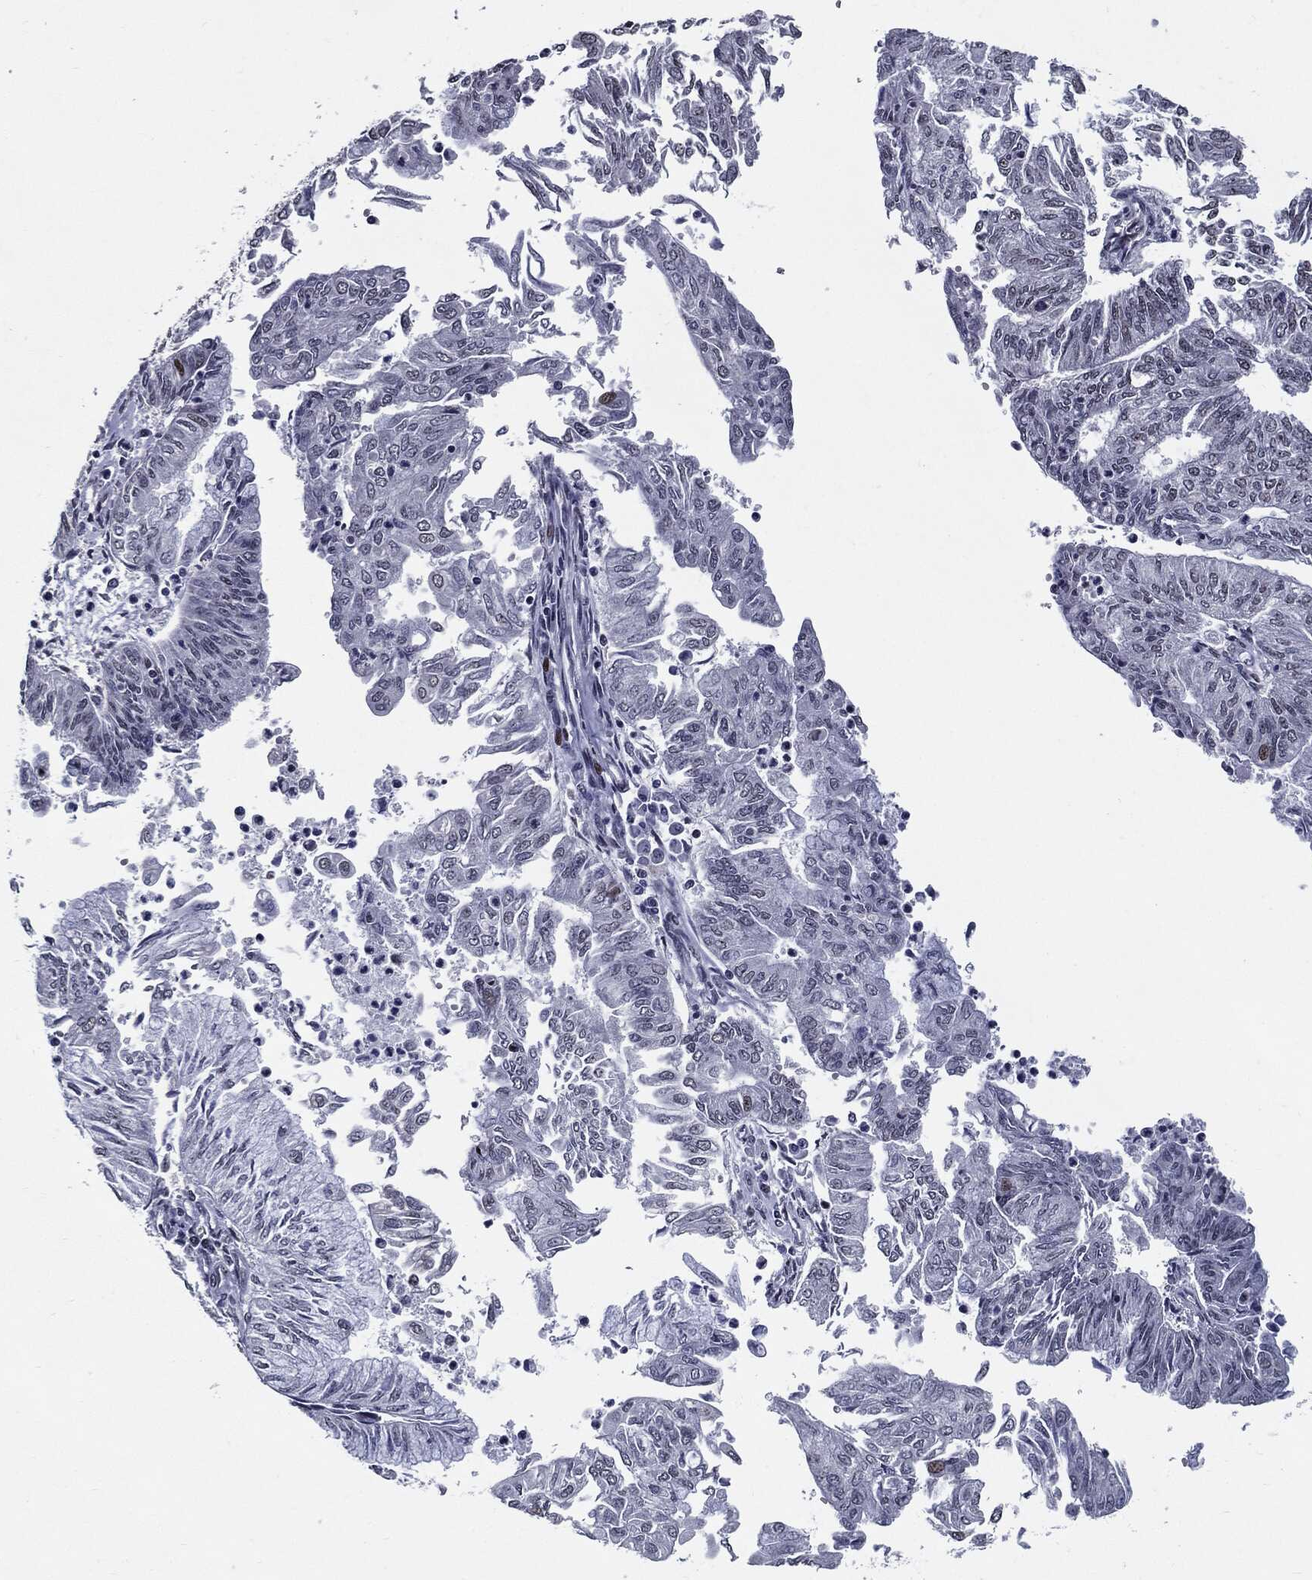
{"staining": {"intensity": "negative", "quantity": "none", "location": "none"}, "tissue": "endometrial cancer", "cell_type": "Tumor cells", "image_type": "cancer", "snomed": [{"axis": "morphology", "description": "Adenocarcinoma, NOS"}, {"axis": "topography", "description": "Endometrium"}], "caption": "Immunohistochemistry of adenocarcinoma (endometrial) exhibits no positivity in tumor cells. (Stains: DAB (3,3'-diaminobenzidine) immunohistochemistry with hematoxylin counter stain, Microscopy: brightfield microscopy at high magnification).", "gene": "ZFP91", "patient": {"sex": "female", "age": 59}}